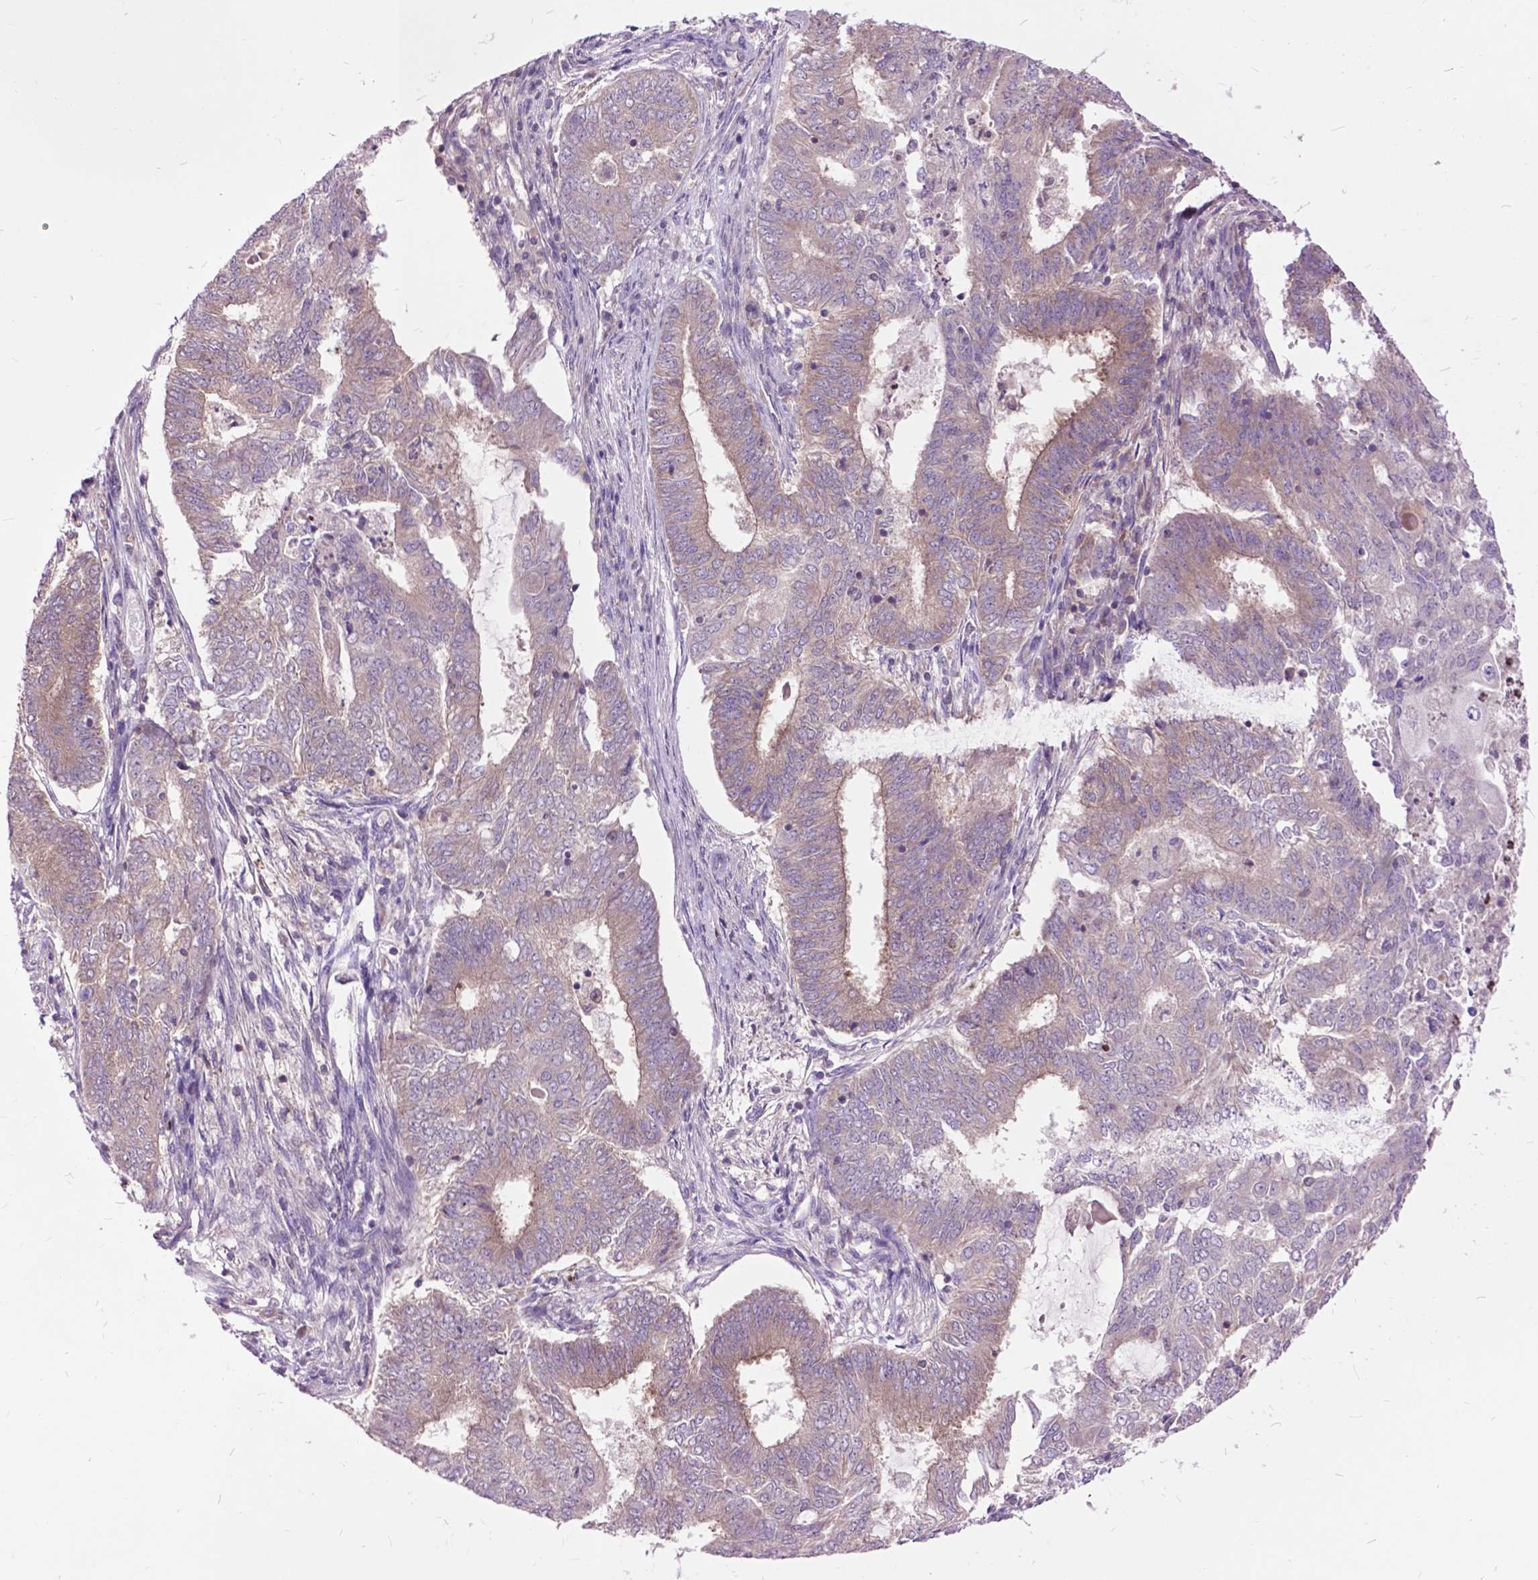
{"staining": {"intensity": "weak", "quantity": ">75%", "location": "cytoplasmic/membranous"}, "tissue": "endometrial cancer", "cell_type": "Tumor cells", "image_type": "cancer", "snomed": [{"axis": "morphology", "description": "Adenocarcinoma, NOS"}, {"axis": "topography", "description": "Endometrium"}], "caption": "A micrograph of adenocarcinoma (endometrial) stained for a protein demonstrates weak cytoplasmic/membranous brown staining in tumor cells. (brown staining indicates protein expression, while blue staining denotes nuclei).", "gene": "ARAF", "patient": {"sex": "female", "age": 62}}